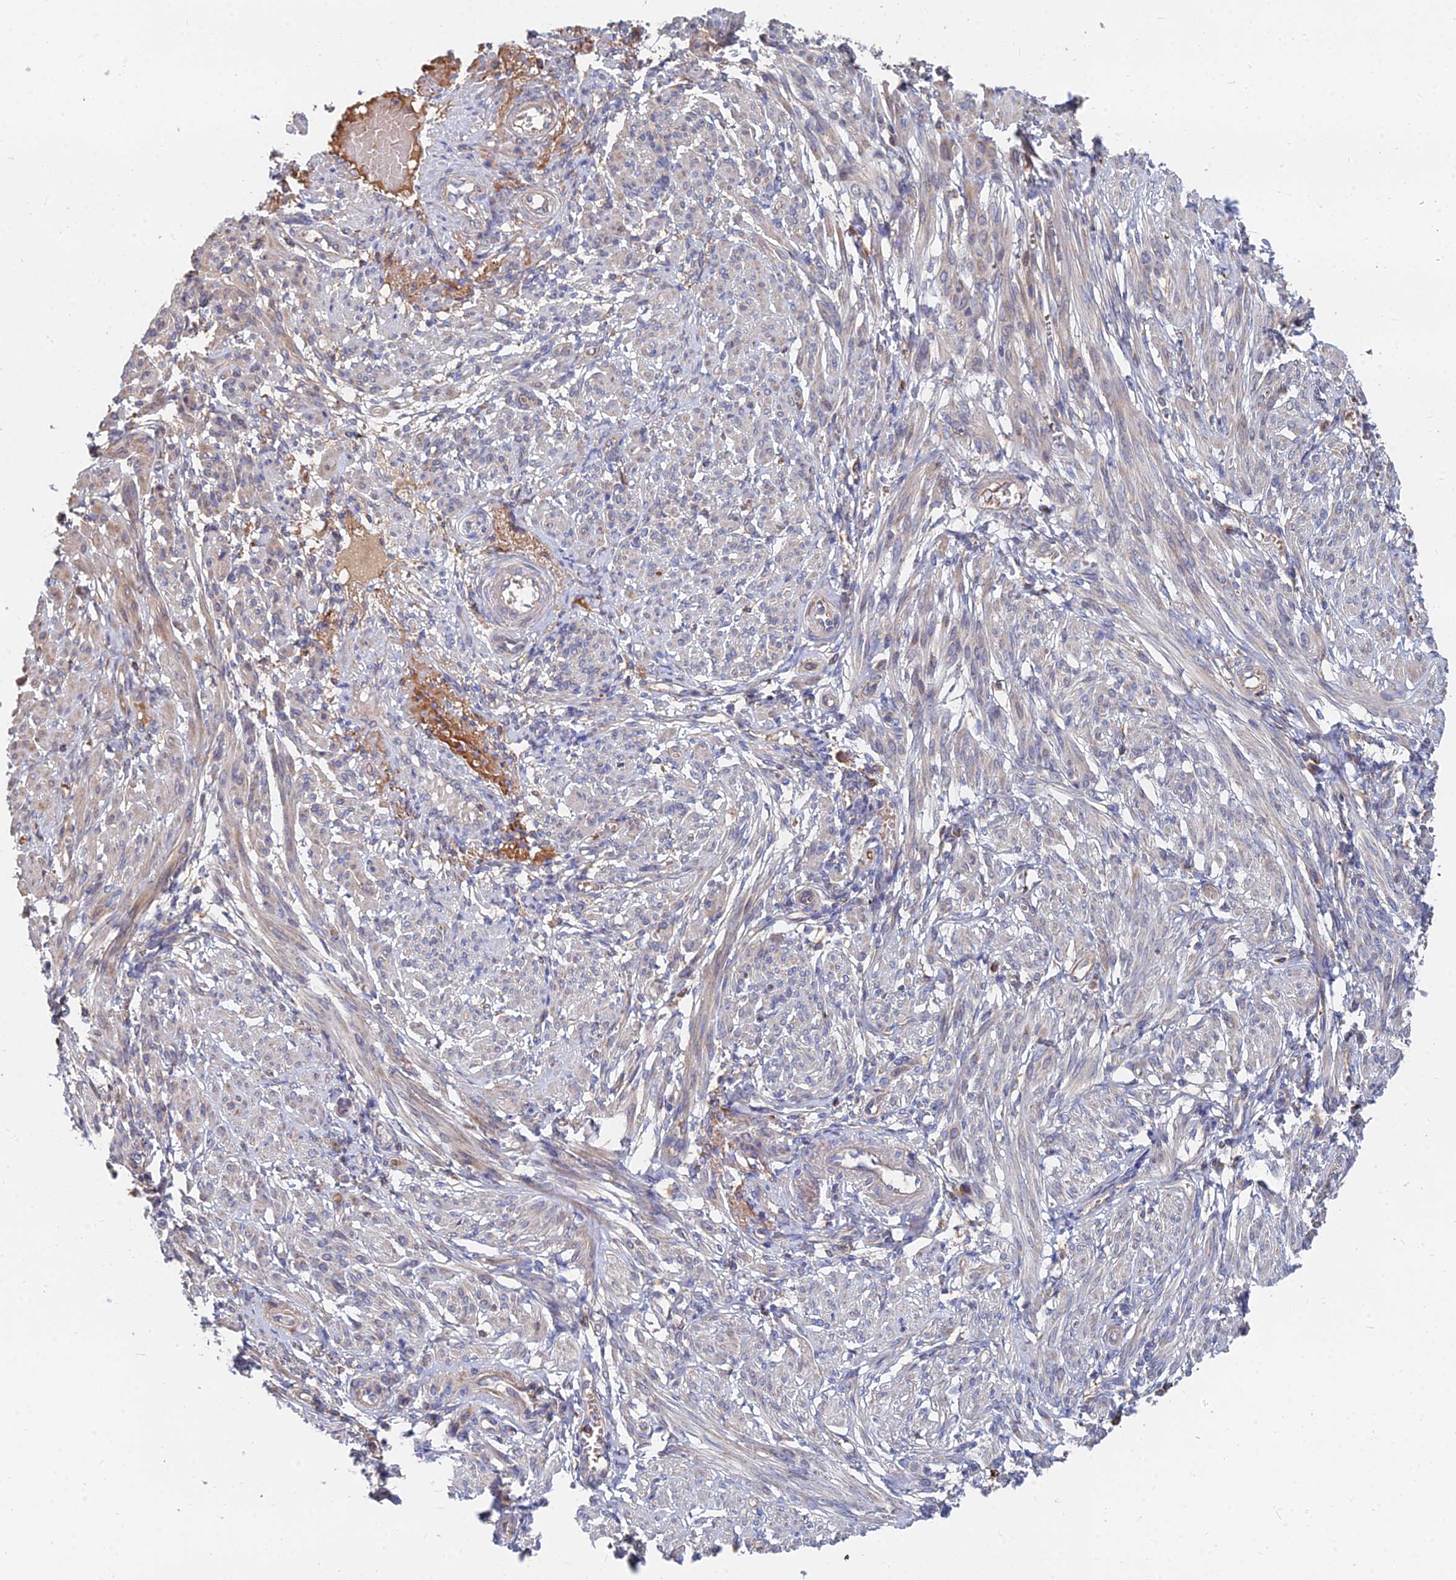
{"staining": {"intensity": "weak", "quantity": "<25%", "location": "cytoplasmic/membranous"}, "tissue": "smooth muscle", "cell_type": "Smooth muscle cells", "image_type": "normal", "snomed": [{"axis": "morphology", "description": "Normal tissue, NOS"}, {"axis": "topography", "description": "Smooth muscle"}], "caption": "The photomicrograph demonstrates no significant staining in smooth muscle cells of smooth muscle. (DAB (3,3'-diaminobenzidine) IHC with hematoxylin counter stain).", "gene": "CCZ1B", "patient": {"sex": "female", "age": 39}}